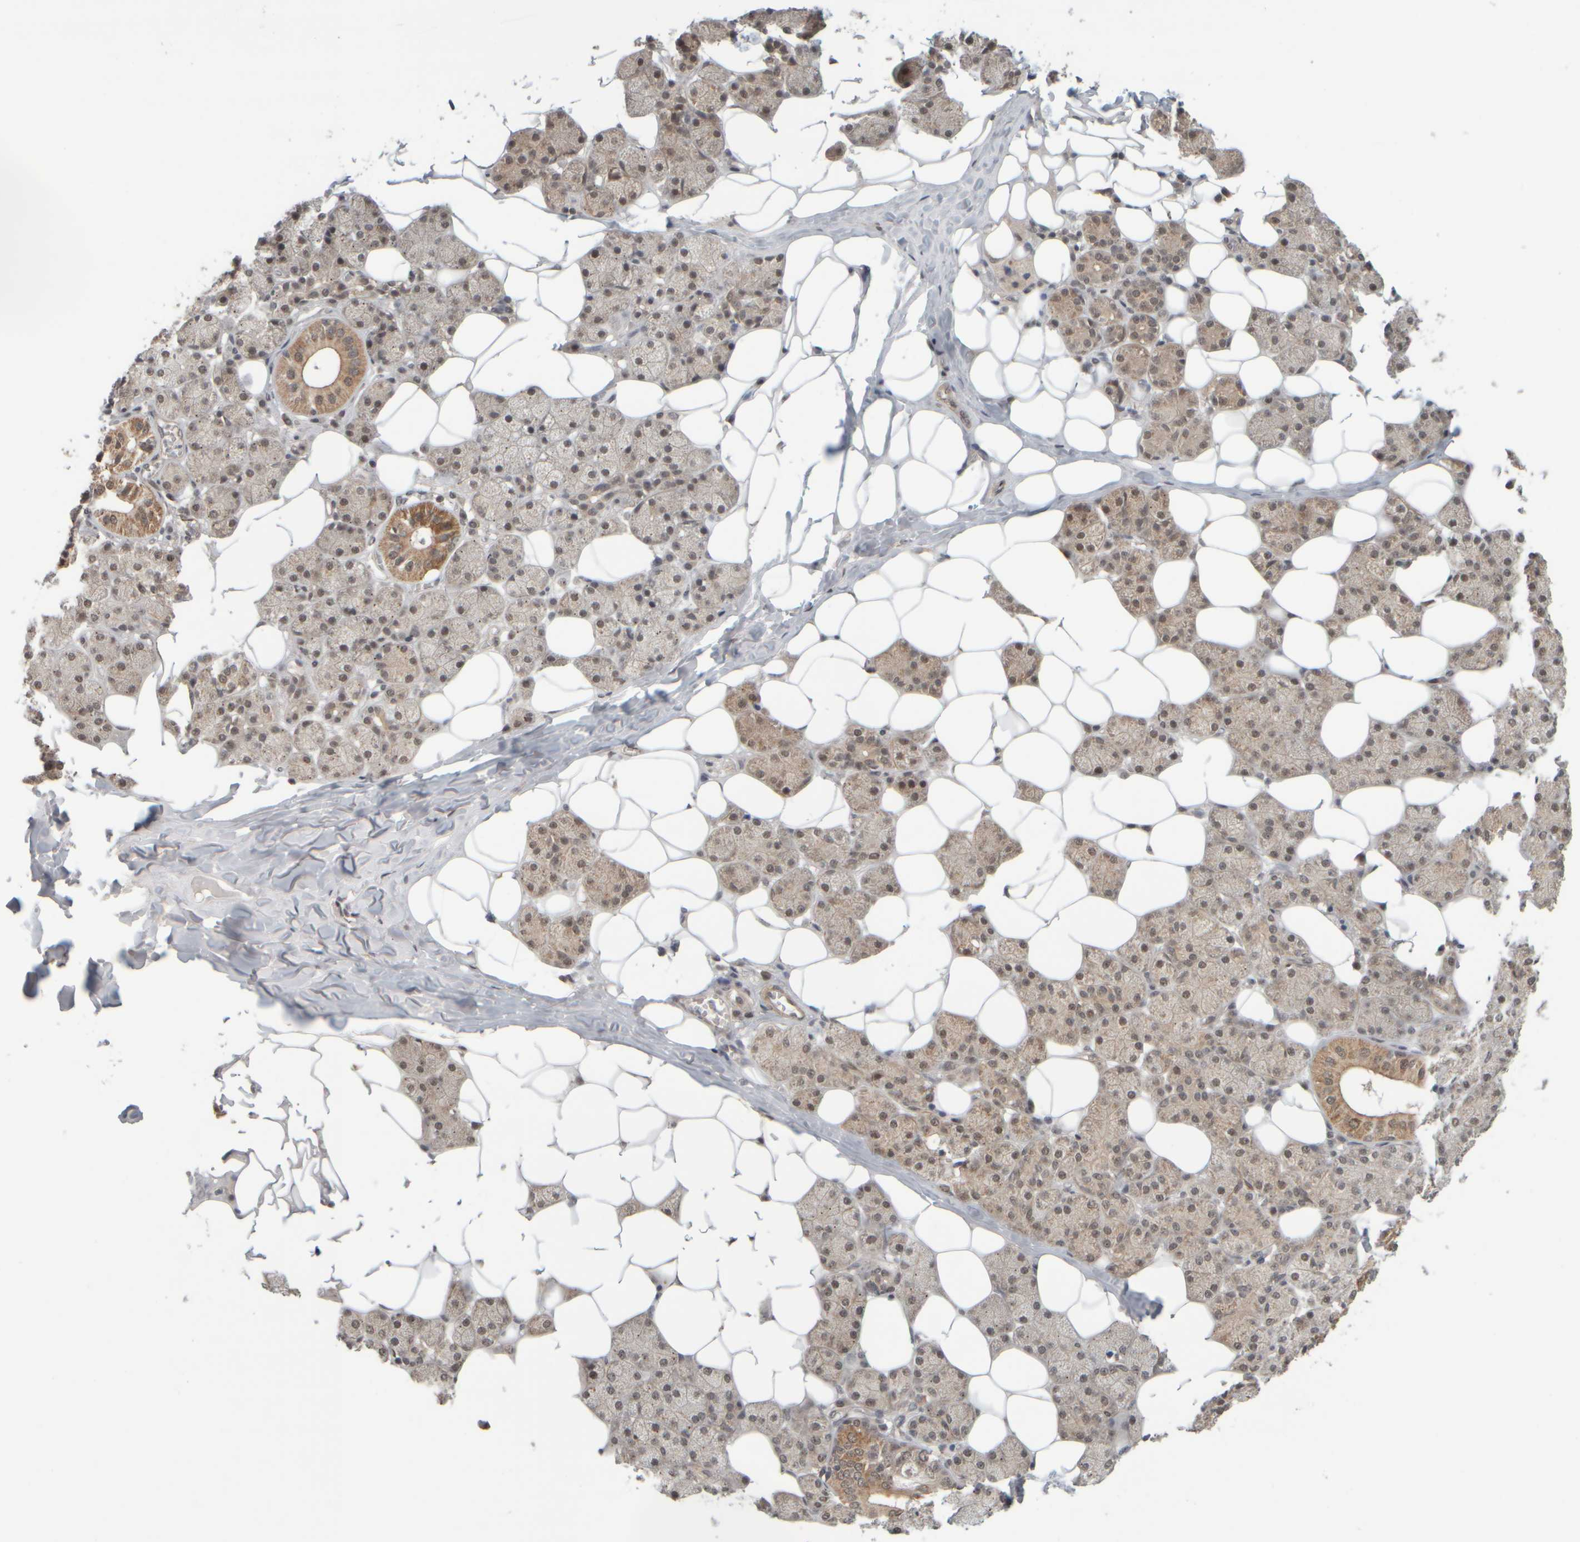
{"staining": {"intensity": "moderate", "quantity": "25%-75%", "location": "cytoplasmic/membranous"}, "tissue": "salivary gland", "cell_type": "Glandular cells", "image_type": "normal", "snomed": [{"axis": "morphology", "description": "Normal tissue, NOS"}, {"axis": "topography", "description": "Salivary gland"}], "caption": "The histopathology image reveals a brown stain indicating the presence of a protein in the cytoplasmic/membranous of glandular cells in salivary gland. (DAB (3,3'-diaminobenzidine) IHC, brown staining for protein, blue staining for nuclei).", "gene": "SYNRG", "patient": {"sex": "female", "age": 33}}